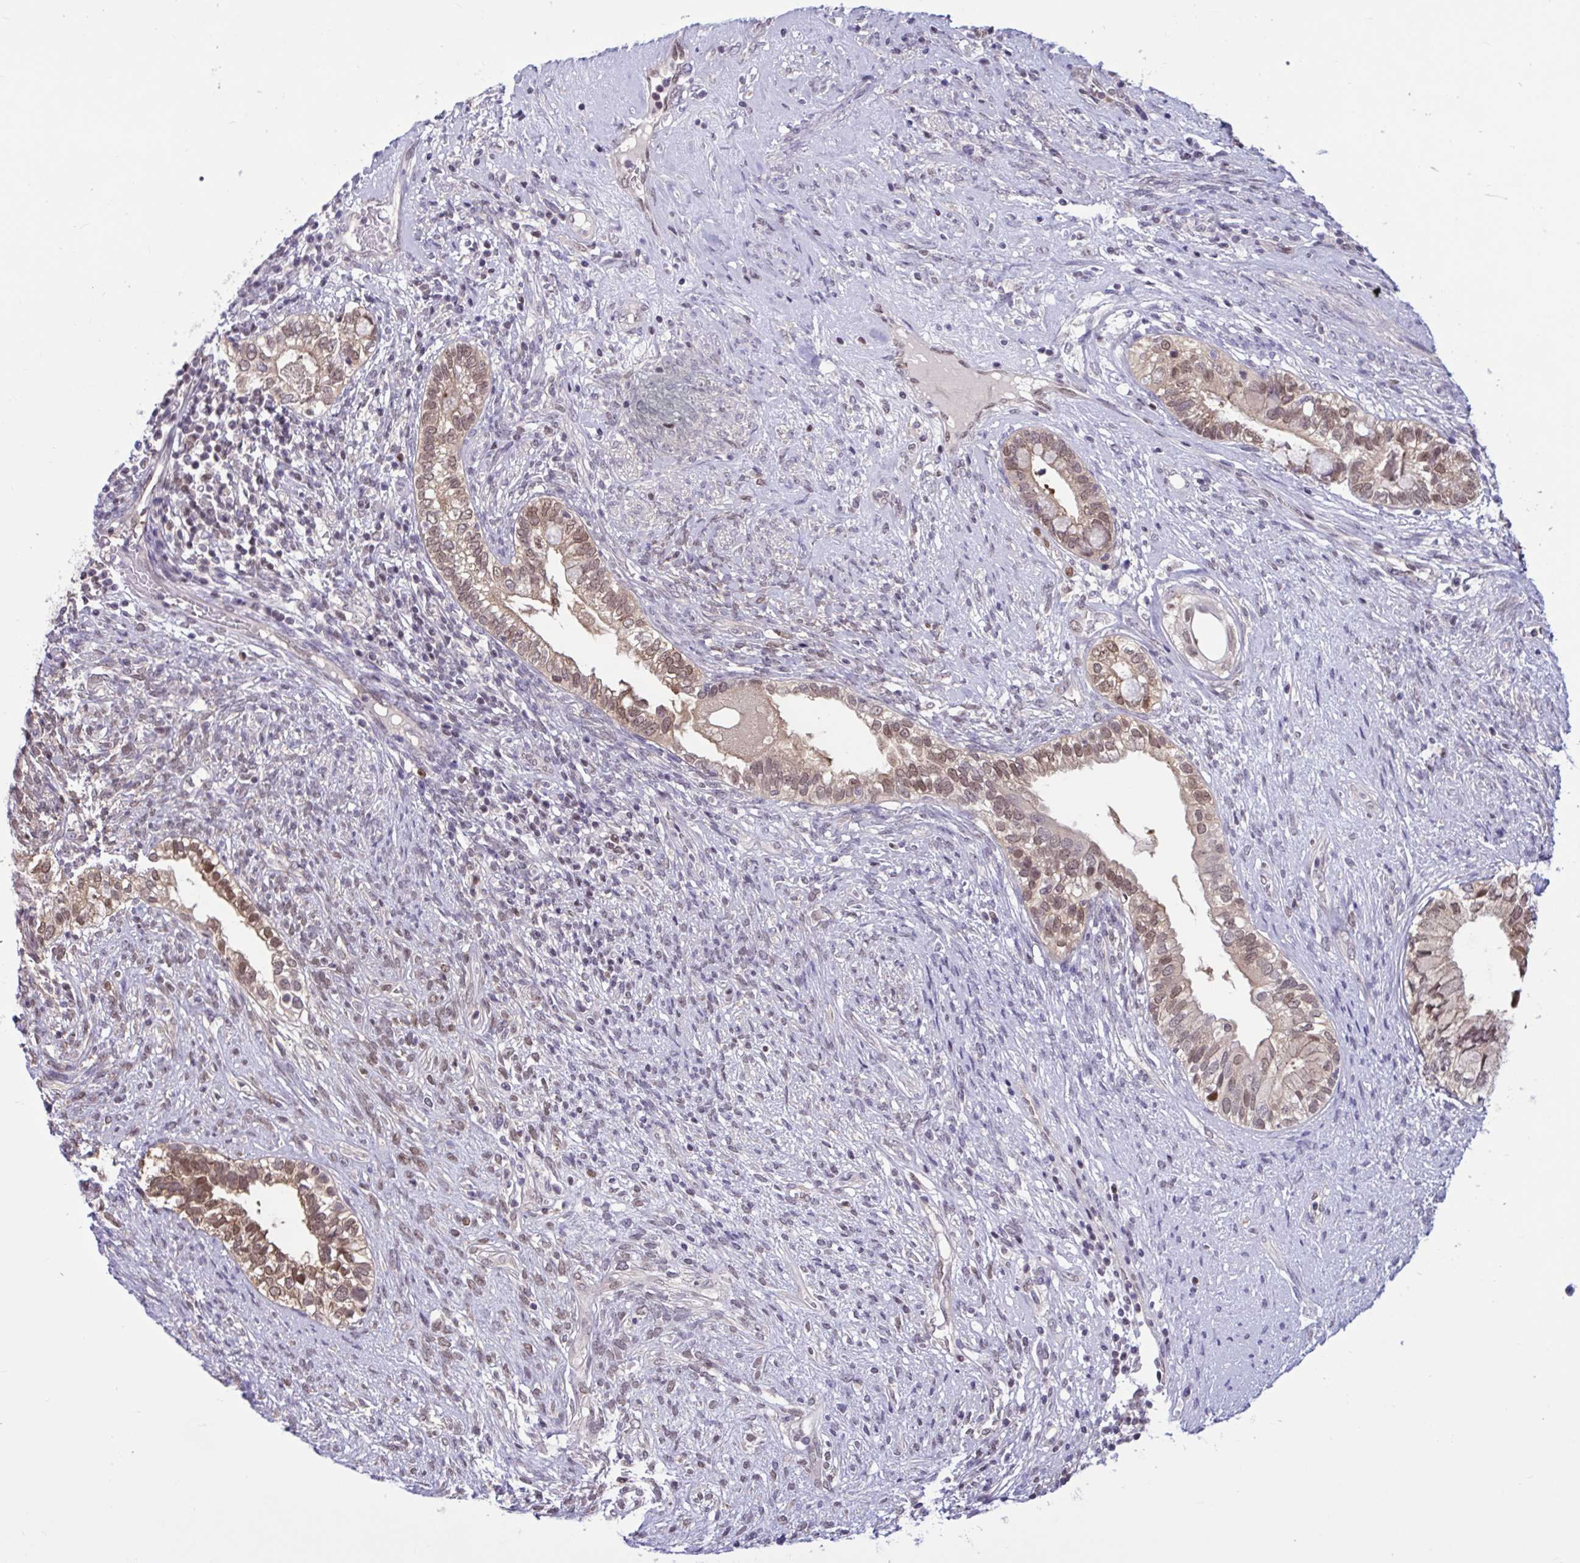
{"staining": {"intensity": "moderate", "quantity": "25%-75%", "location": "cytoplasmic/membranous,nuclear"}, "tissue": "testis cancer", "cell_type": "Tumor cells", "image_type": "cancer", "snomed": [{"axis": "morphology", "description": "Seminoma, NOS"}, {"axis": "morphology", "description": "Carcinoma, Embryonal, NOS"}, {"axis": "topography", "description": "Testis"}], "caption": "This photomicrograph displays seminoma (testis) stained with IHC to label a protein in brown. The cytoplasmic/membranous and nuclear of tumor cells show moderate positivity for the protein. Nuclei are counter-stained blue.", "gene": "RBL1", "patient": {"sex": "male", "age": 41}}